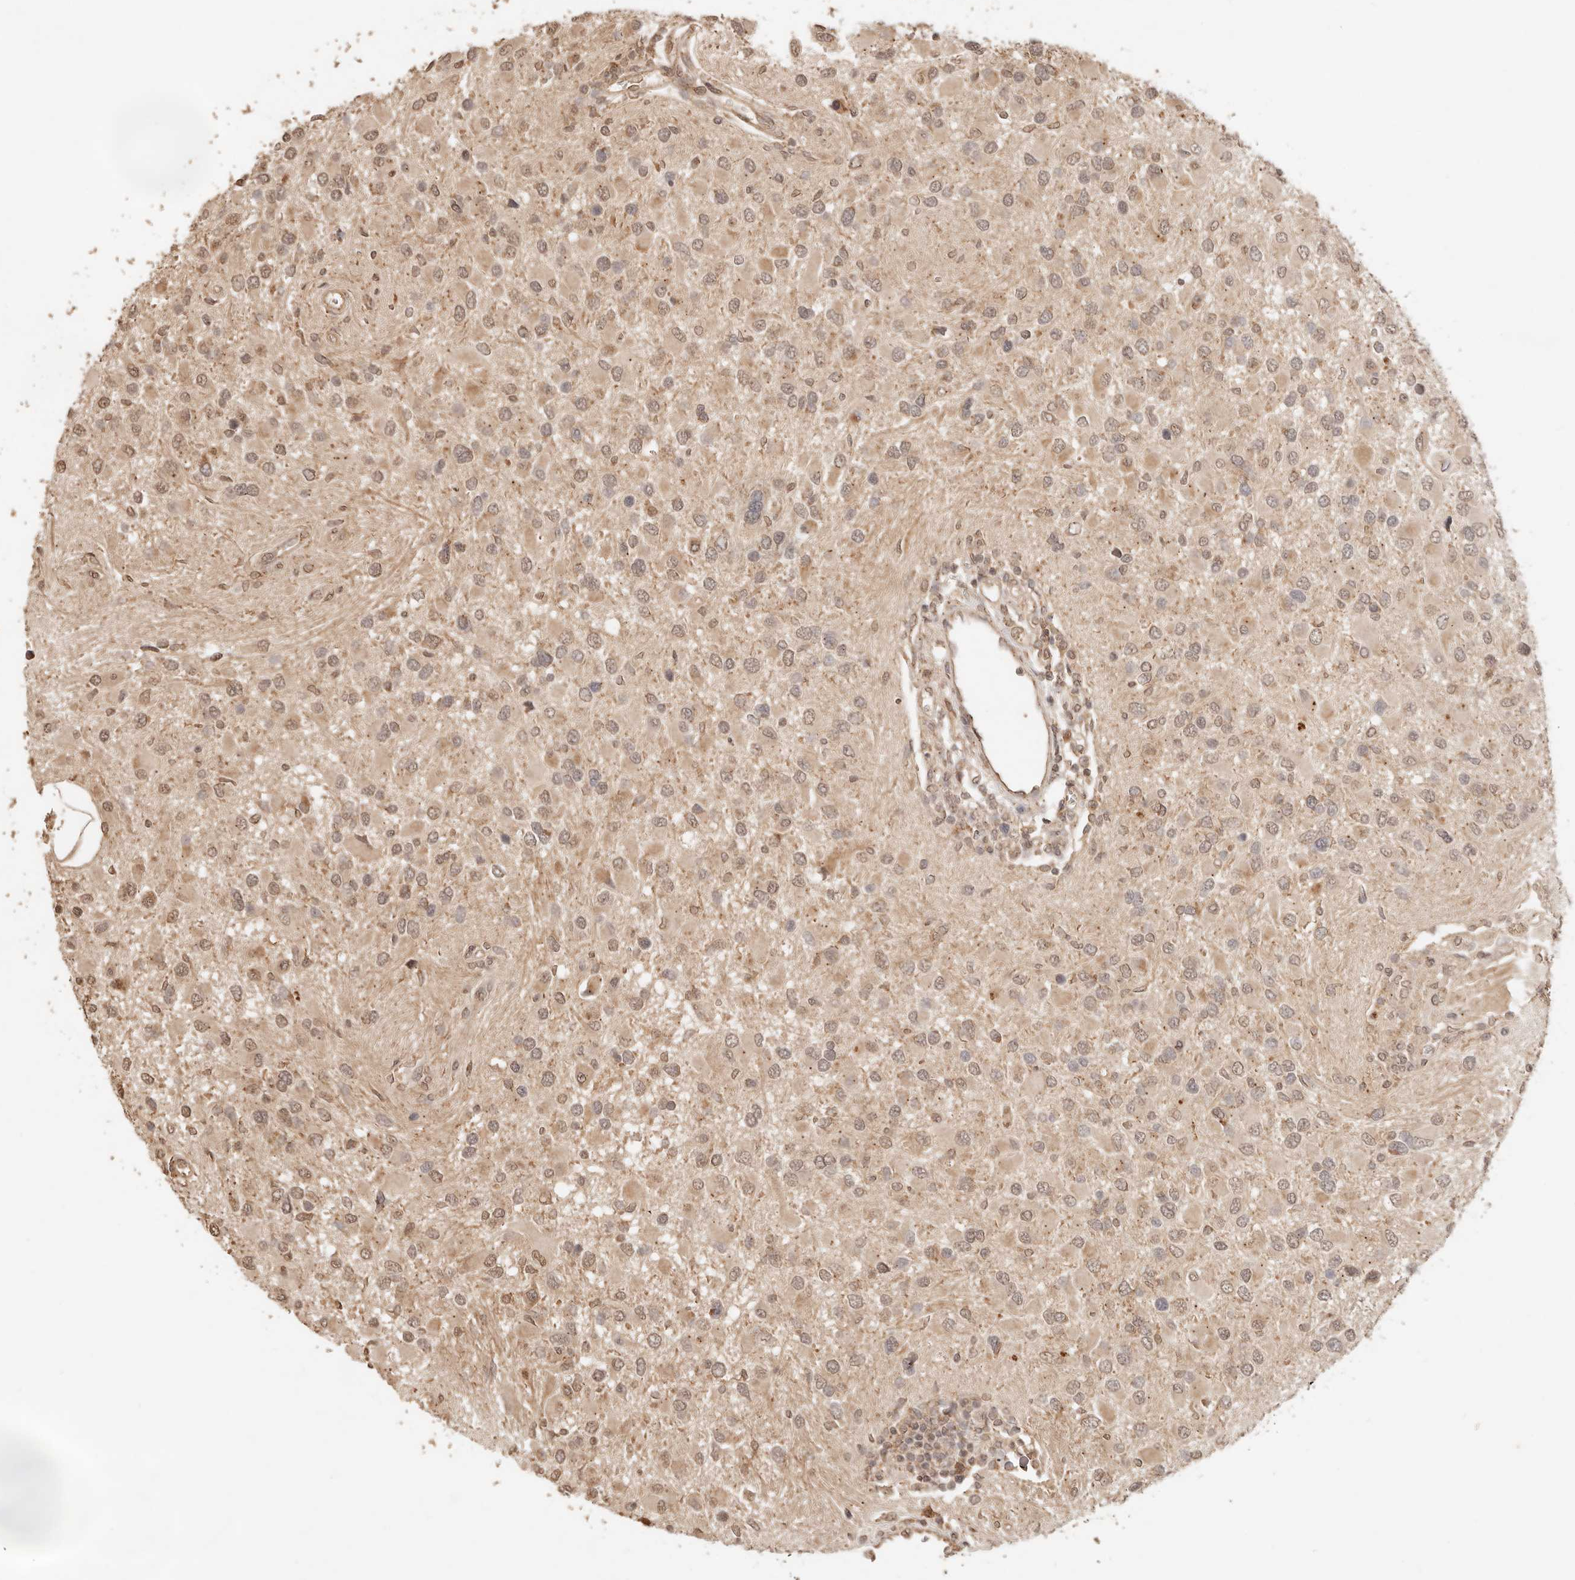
{"staining": {"intensity": "weak", "quantity": ">75%", "location": "nuclear"}, "tissue": "glioma", "cell_type": "Tumor cells", "image_type": "cancer", "snomed": [{"axis": "morphology", "description": "Glioma, malignant, High grade"}, {"axis": "topography", "description": "Brain"}], "caption": "Brown immunohistochemical staining in human malignant glioma (high-grade) displays weak nuclear staining in about >75% of tumor cells.", "gene": "LMO4", "patient": {"sex": "male", "age": 53}}